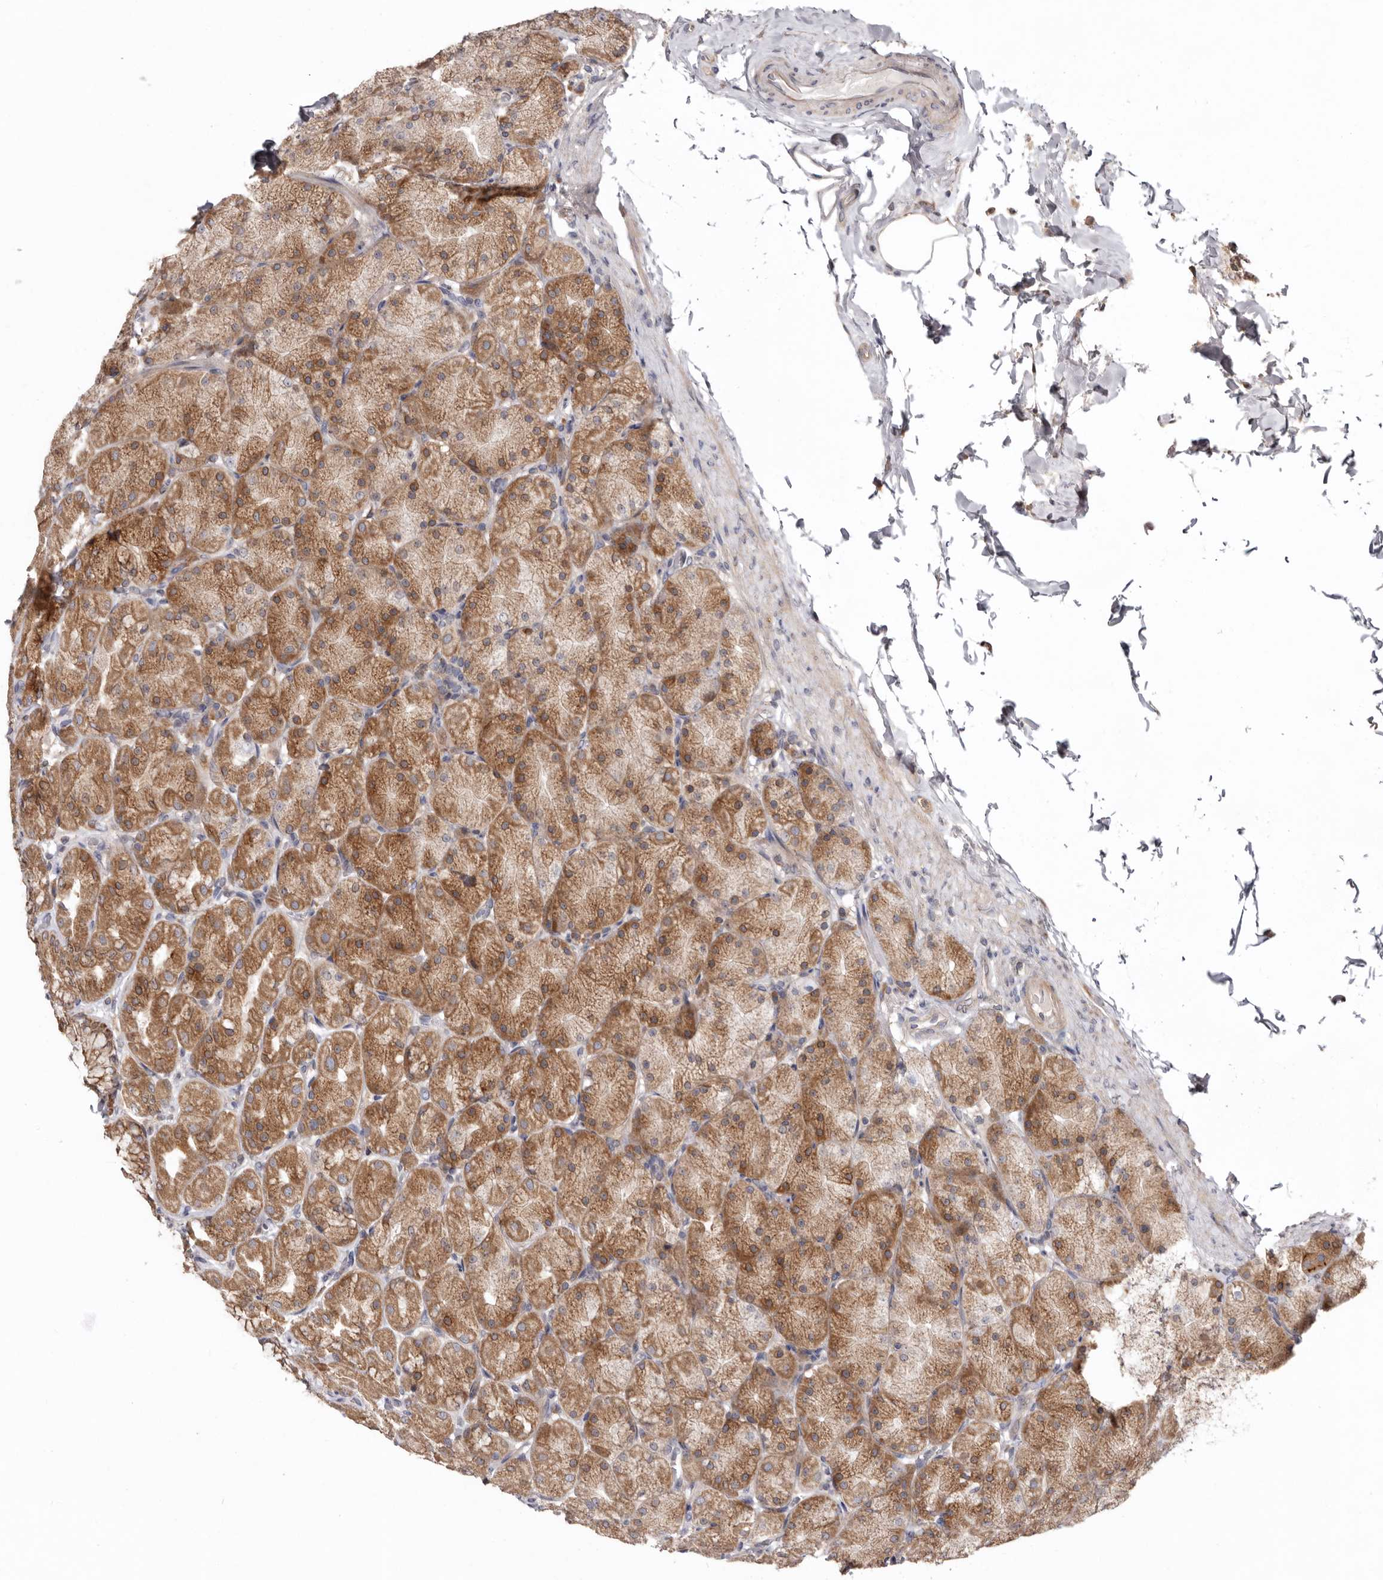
{"staining": {"intensity": "moderate", "quantity": ">75%", "location": "cytoplasmic/membranous"}, "tissue": "stomach", "cell_type": "Glandular cells", "image_type": "normal", "snomed": [{"axis": "morphology", "description": "Normal tissue, NOS"}, {"axis": "topography", "description": "Stomach, upper"}], "caption": "This micrograph demonstrates unremarkable stomach stained with immunohistochemistry (IHC) to label a protein in brown. The cytoplasmic/membranous of glandular cells show moderate positivity for the protein. Nuclei are counter-stained blue.", "gene": "TMUB1", "patient": {"sex": "female", "age": 56}}